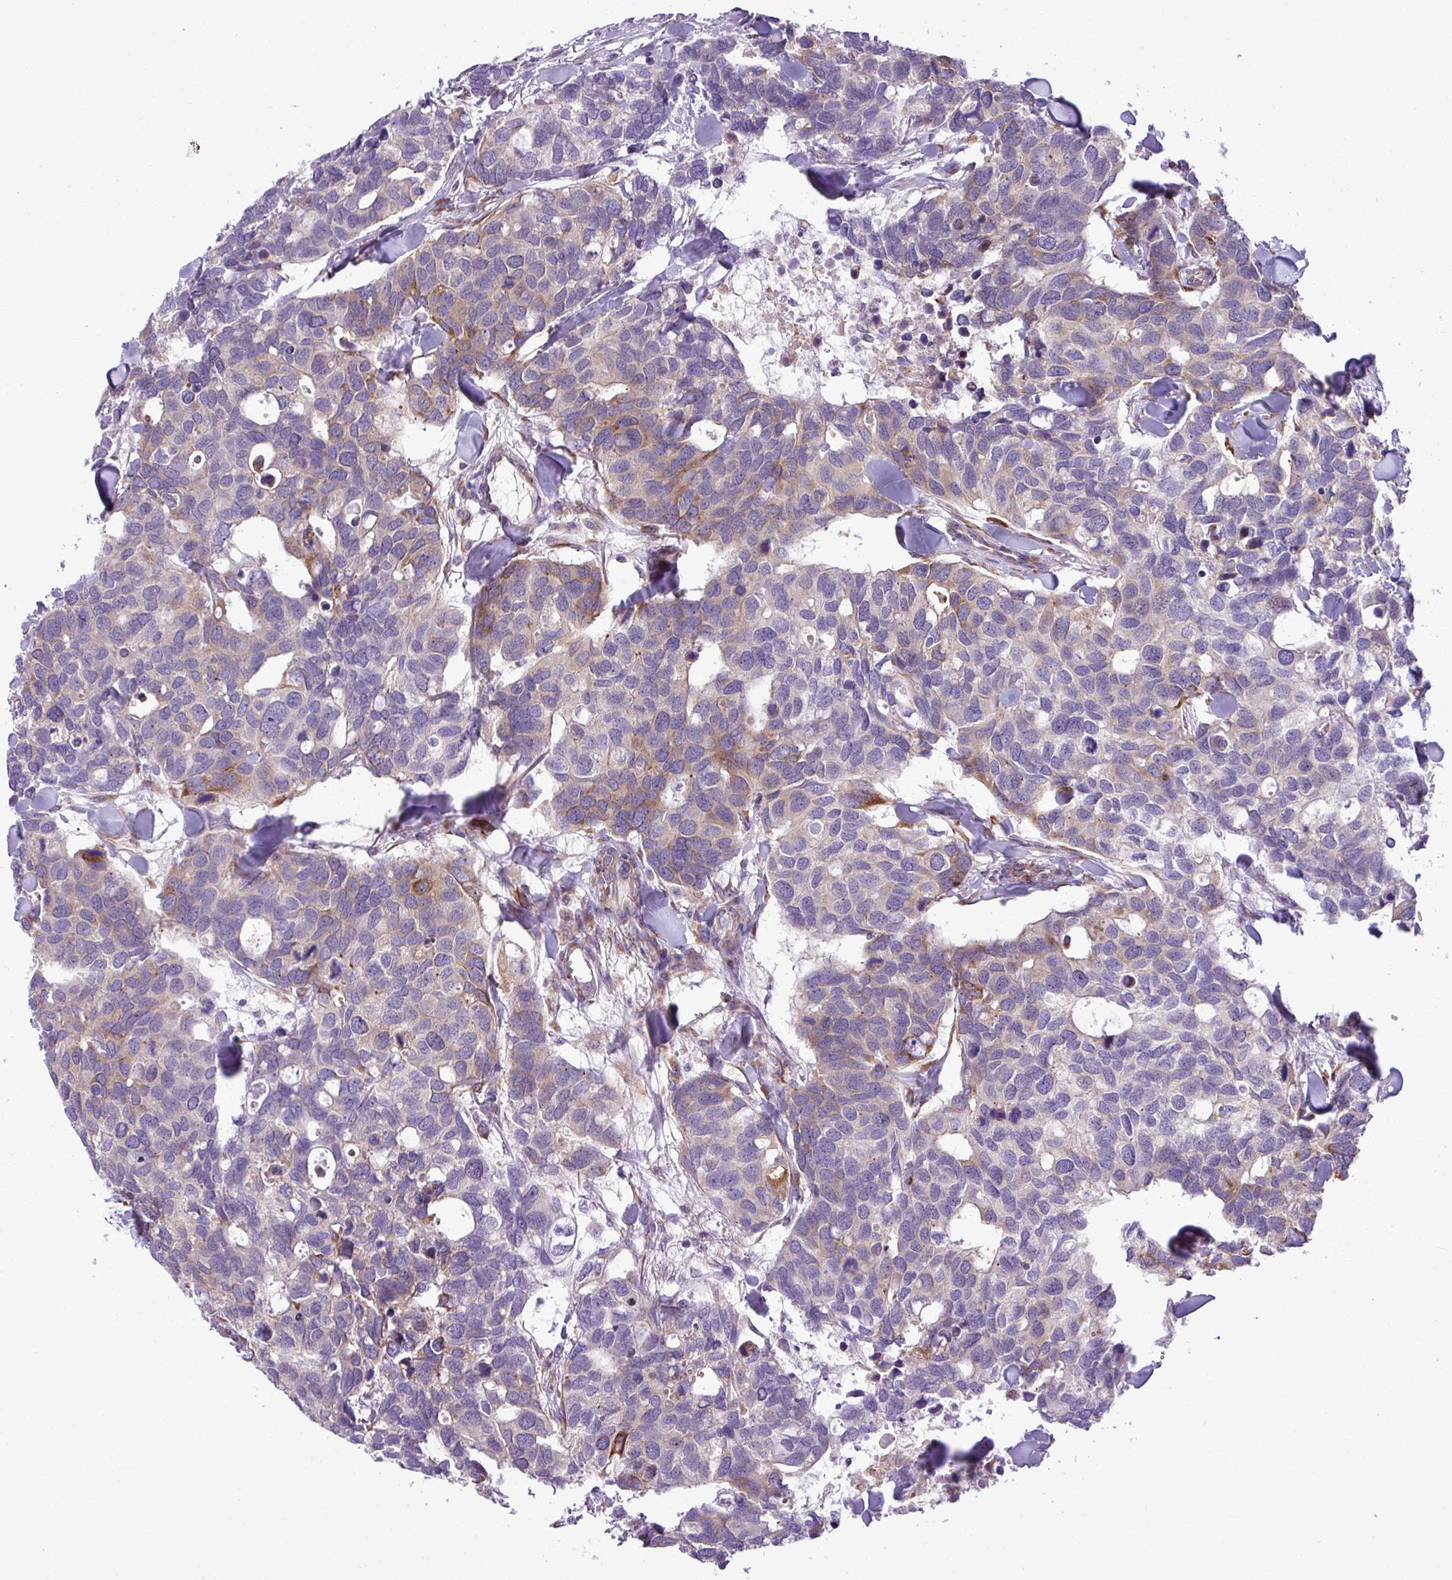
{"staining": {"intensity": "moderate", "quantity": "<25%", "location": "cytoplasmic/membranous"}, "tissue": "breast cancer", "cell_type": "Tumor cells", "image_type": "cancer", "snomed": [{"axis": "morphology", "description": "Duct carcinoma"}, {"axis": "topography", "description": "Breast"}], "caption": "Brown immunohistochemical staining in breast cancer displays moderate cytoplasmic/membranous positivity in approximately <25% of tumor cells.", "gene": "CFAP97", "patient": {"sex": "female", "age": 83}}